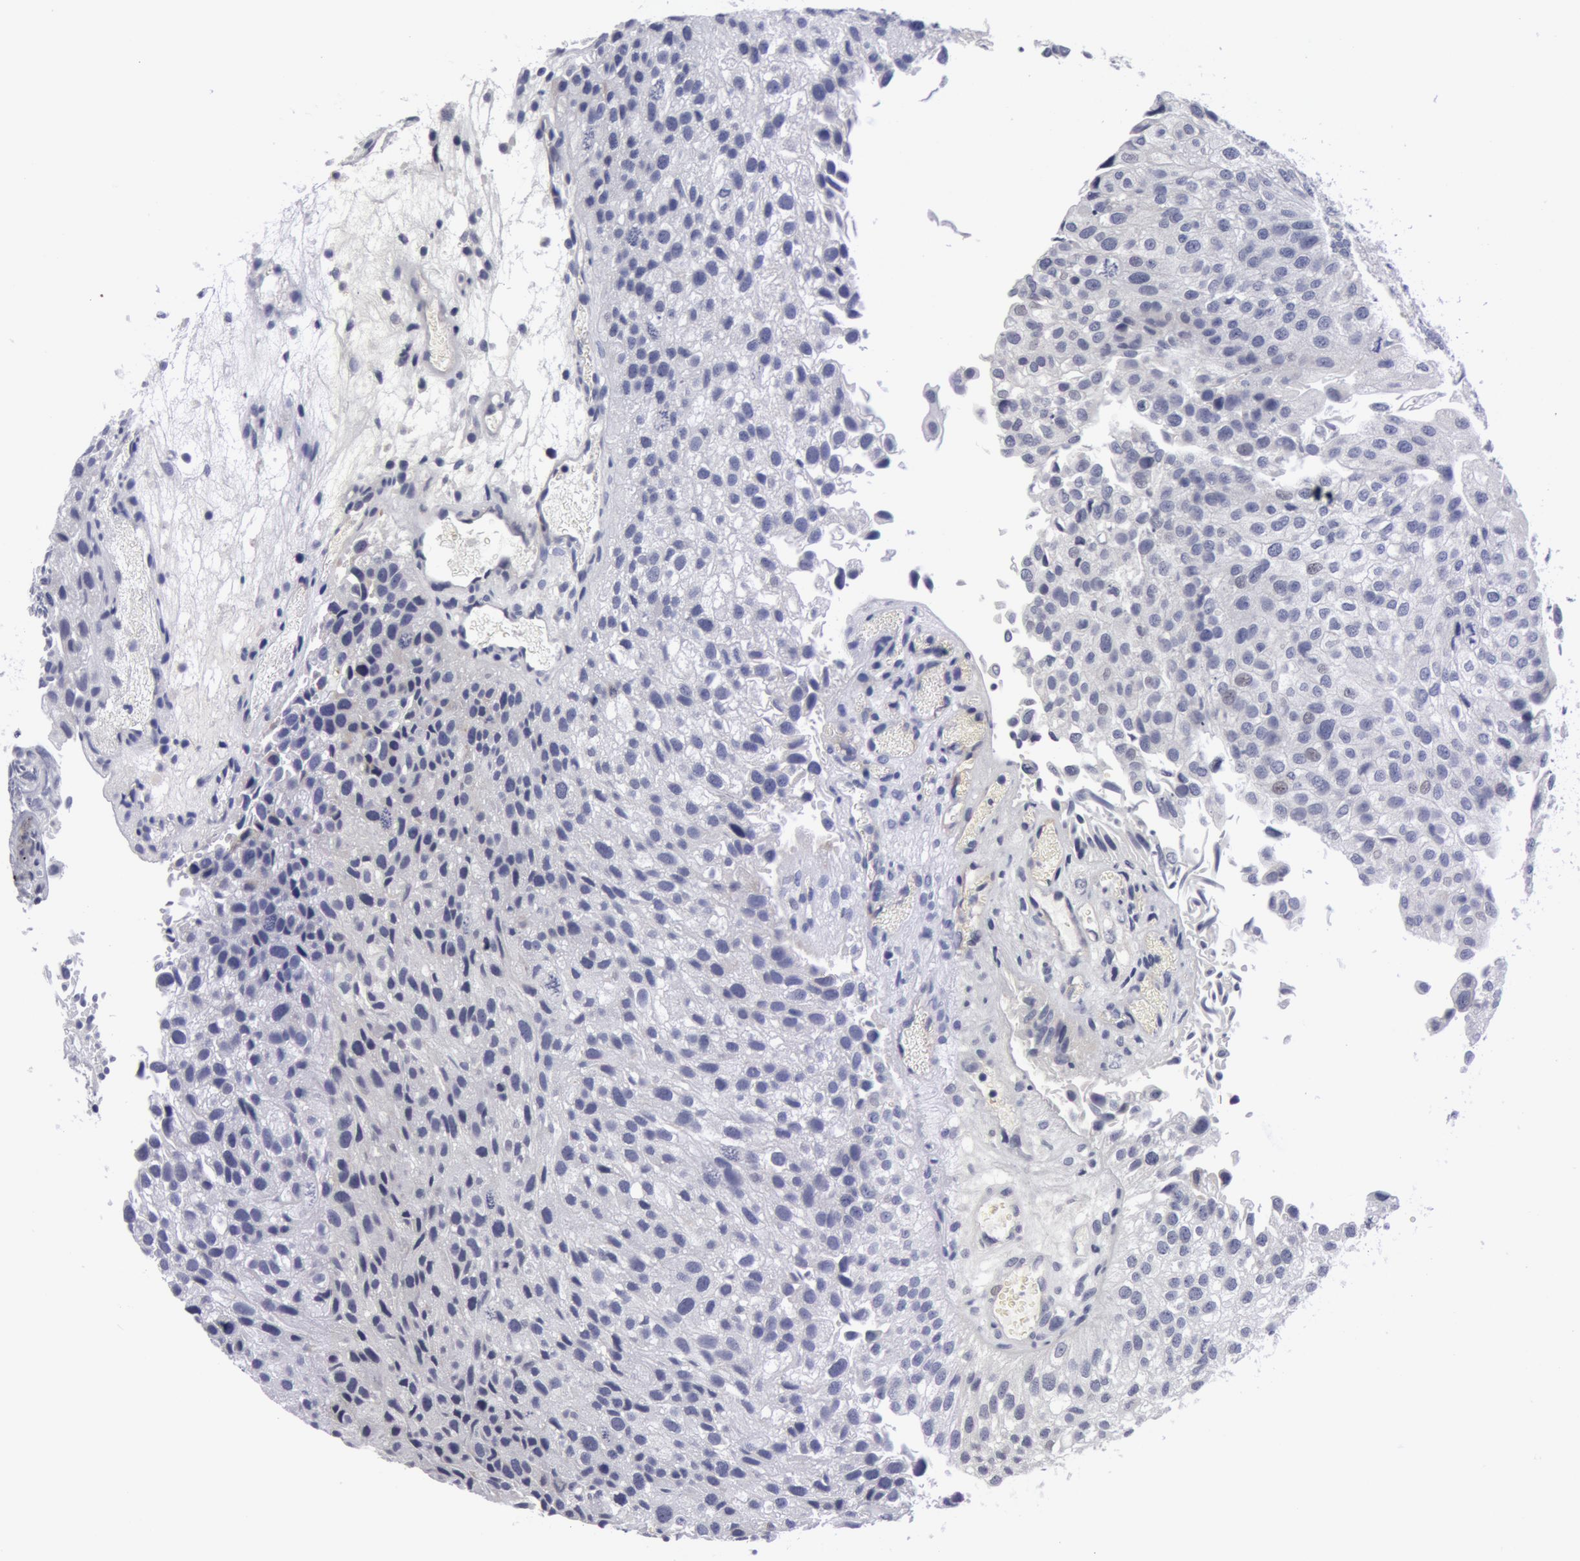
{"staining": {"intensity": "negative", "quantity": "none", "location": "none"}, "tissue": "urothelial cancer", "cell_type": "Tumor cells", "image_type": "cancer", "snomed": [{"axis": "morphology", "description": "Urothelial carcinoma, Low grade"}, {"axis": "topography", "description": "Urinary bladder"}], "caption": "Image shows no protein staining in tumor cells of urothelial carcinoma (low-grade) tissue. (DAB immunohistochemistry visualized using brightfield microscopy, high magnification).", "gene": "NLGN4X", "patient": {"sex": "female", "age": 89}}